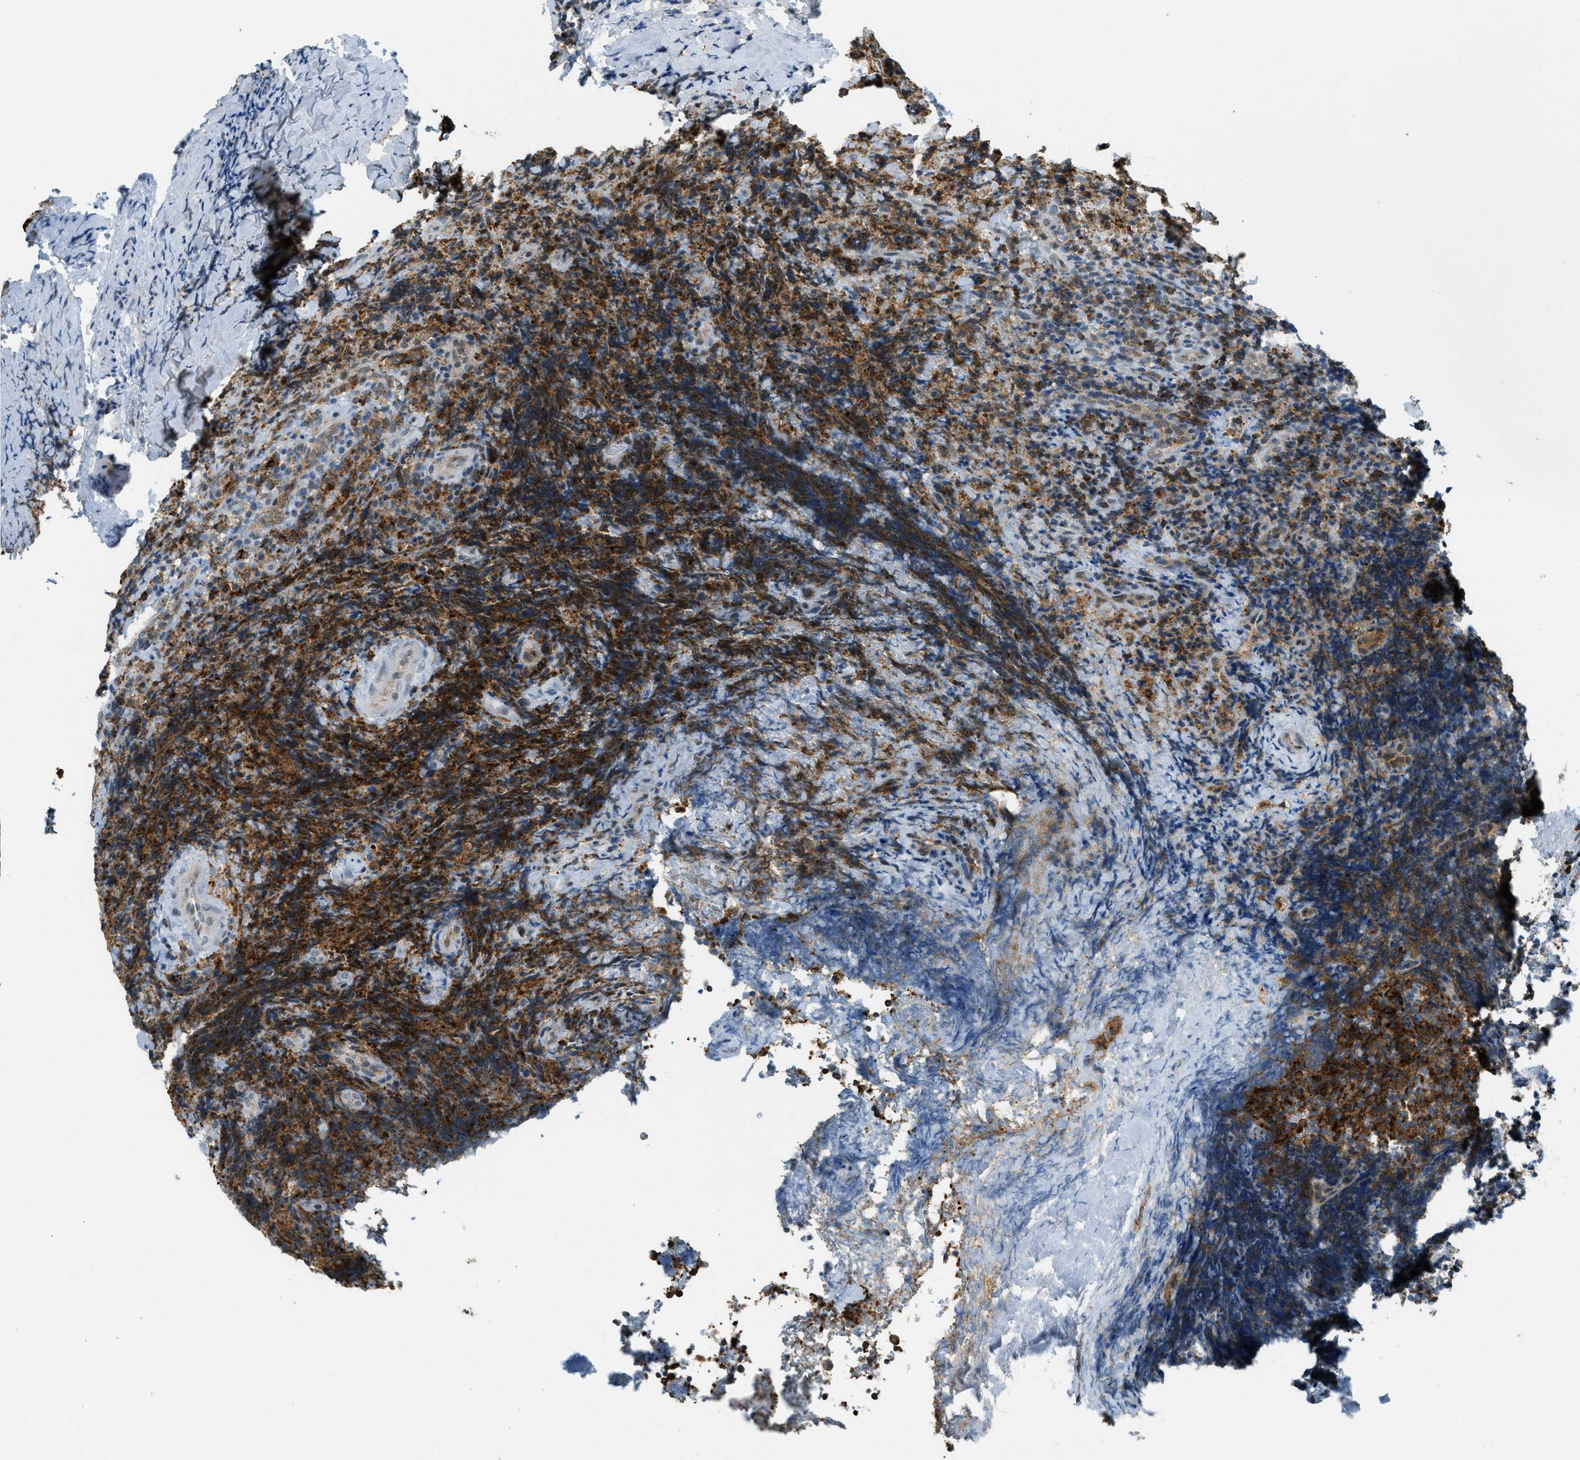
{"staining": {"intensity": "strong", "quantity": "25%-75%", "location": "cytoplasmic/membranous"}, "tissue": "lymphoma", "cell_type": "Tumor cells", "image_type": "cancer", "snomed": [{"axis": "morphology", "description": "Malignant lymphoma, non-Hodgkin's type, High grade"}, {"axis": "topography", "description": "Tonsil"}], "caption": "The image demonstrates a brown stain indicating the presence of a protein in the cytoplasmic/membranous of tumor cells in lymphoma. (DAB = brown stain, brightfield microscopy at high magnification).", "gene": "FYN", "patient": {"sex": "female", "age": 36}}